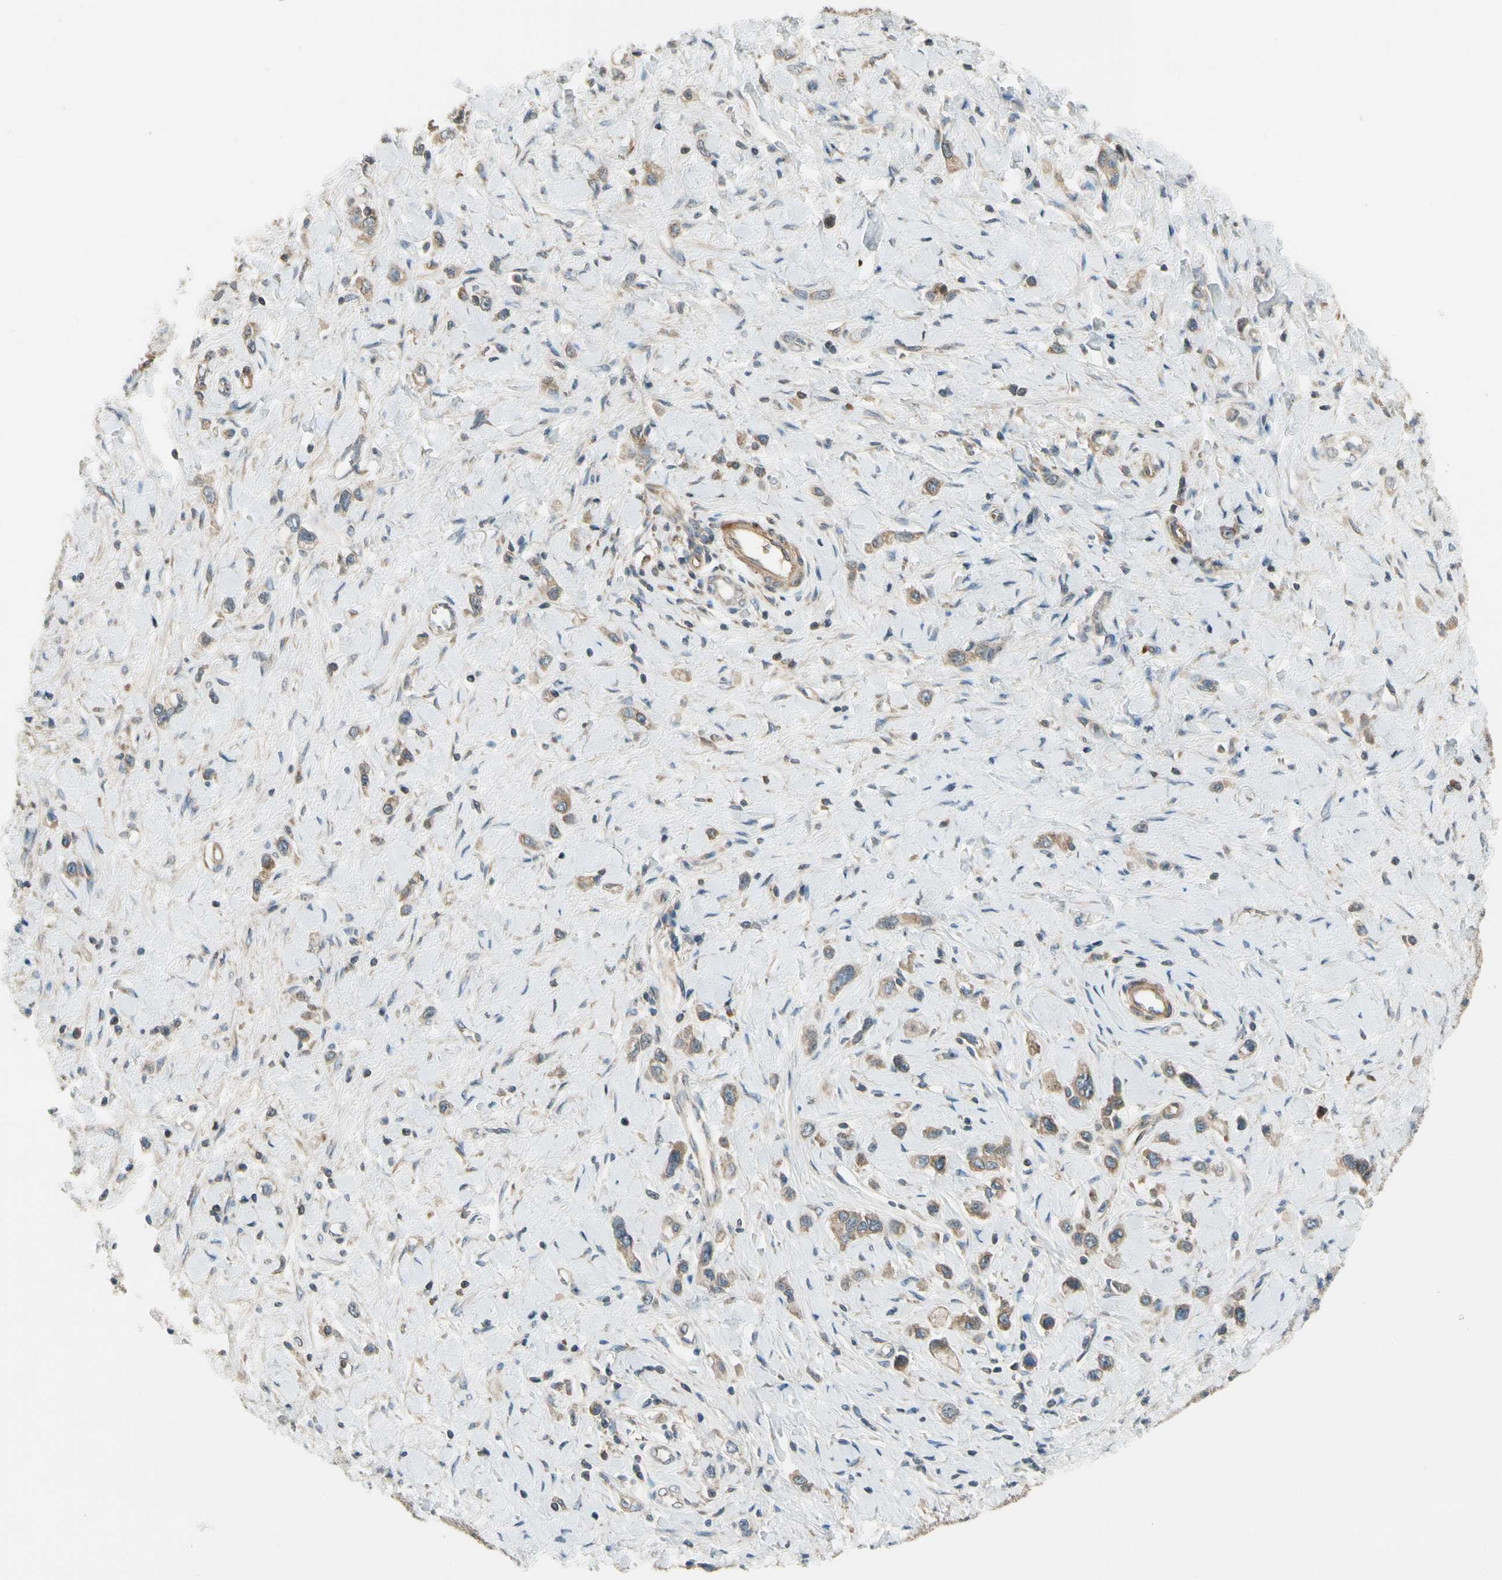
{"staining": {"intensity": "weak", "quantity": ">75%", "location": "cytoplasmic/membranous"}, "tissue": "stomach cancer", "cell_type": "Tumor cells", "image_type": "cancer", "snomed": [{"axis": "morphology", "description": "Normal tissue, NOS"}, {"axis": "morphology", "description": "Adenocarcinoma, NOS"}, {"axis": "topography", "description": "Stomach, upper"}, {"axis": "topography", "description": "Stomach"}], "caption": "Stomach adenocarcinoma stained with a protein marker demonstrates weak staining in tumor cells.", "gene": "MST1R", "patient": {"sex": "female", "age": 65}}